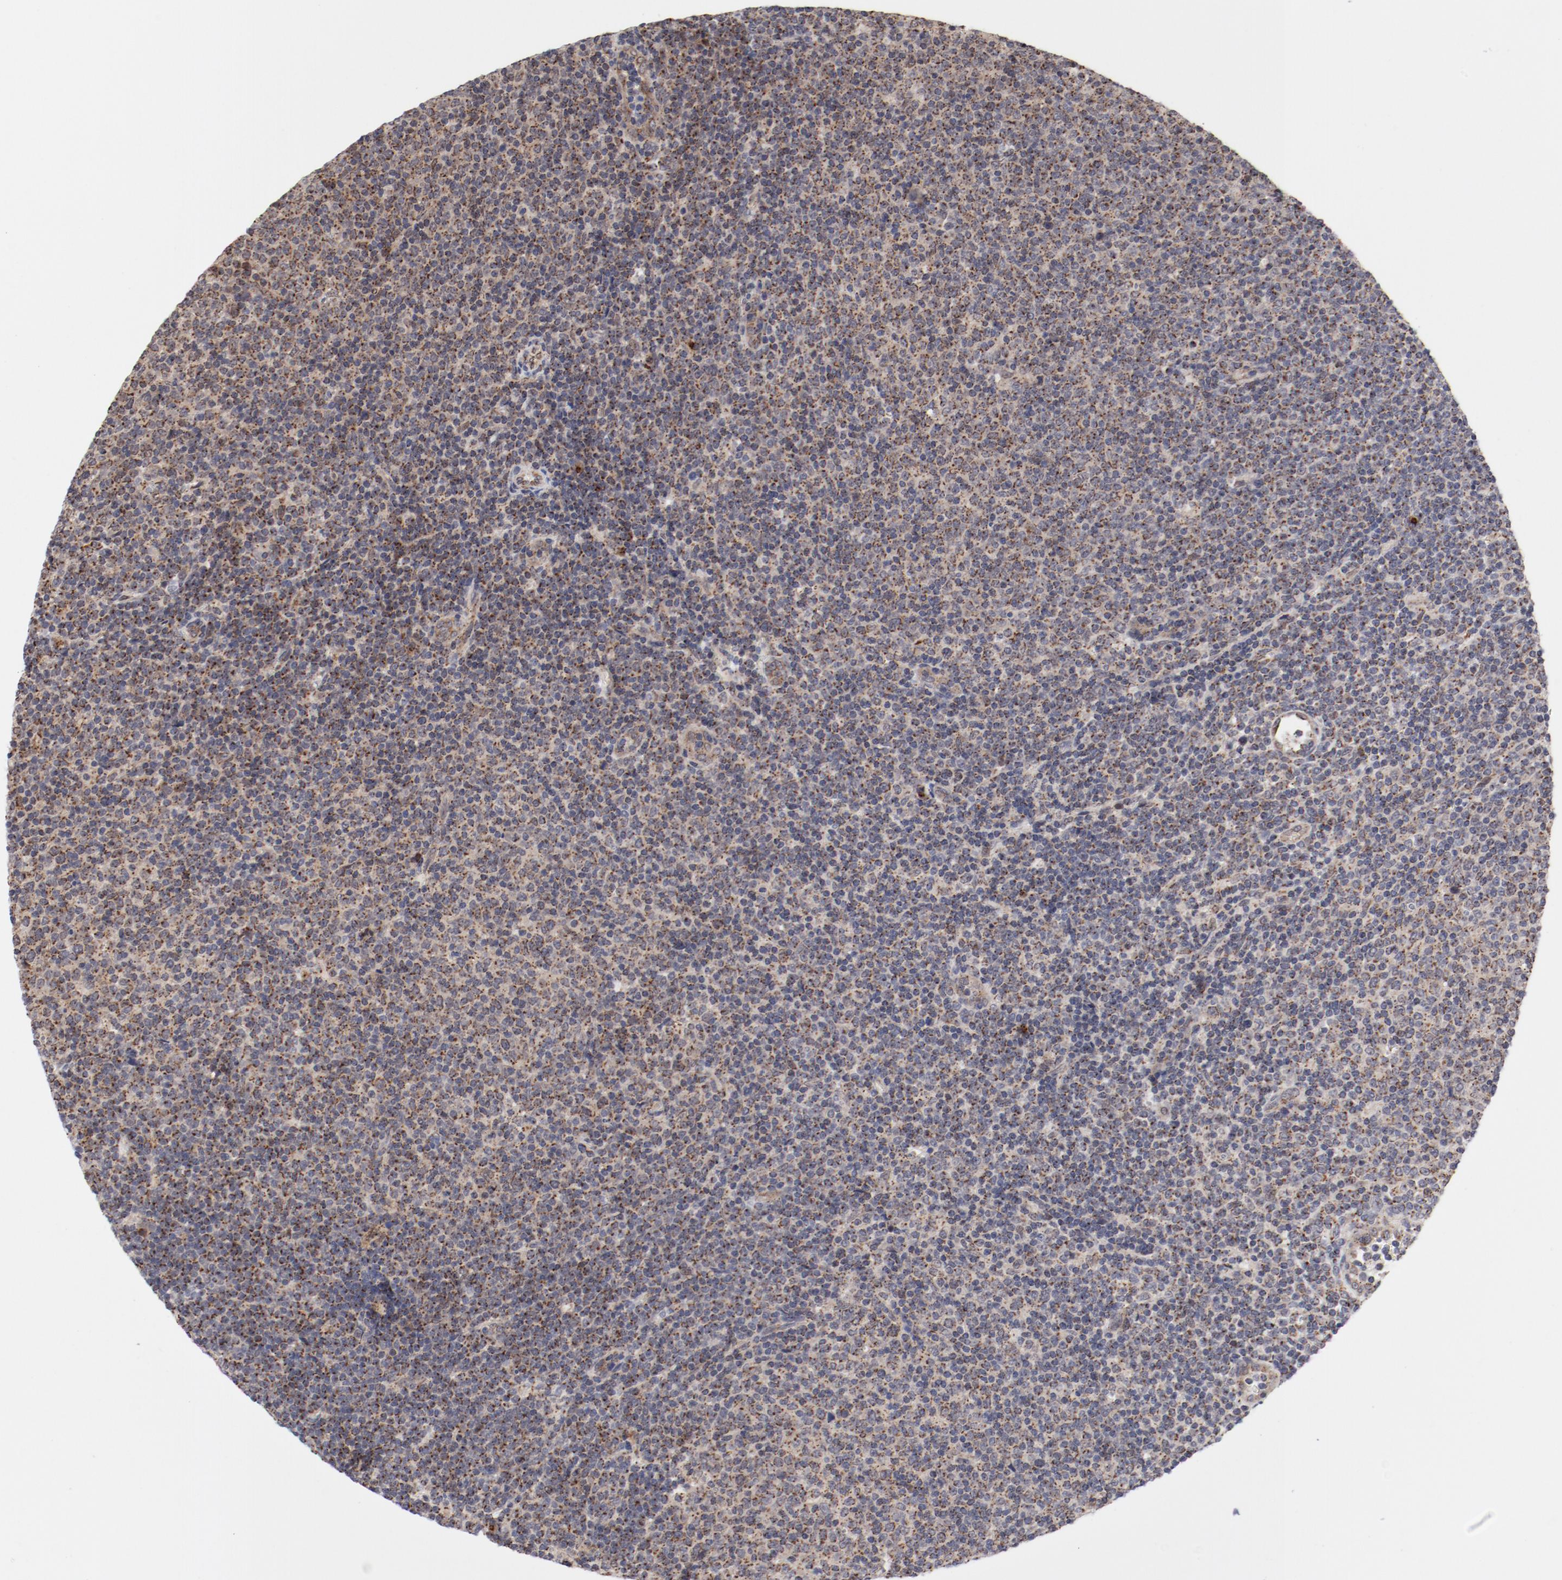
{"staining": {"intensity": "weak", "quantity": ">75%", "location": "cytoplasmic/membranous"}, "tissue": "lymphoma", "cell_type": "Tumor cells", "image_type": "cancer", "snomed": [{"axis": "morphology", "description": "Malignant lymphoma, non-Hodgkin's type, Low grade"}, {"axis": "topography", "description": "Lymph node"}], "caption": "Immunohistochemical staining of human malignant lymphoma, non-Hodgkin's type (low-grade) reveals weak cytoplasmic/membranous protein expression in approximately >75% of tumor cells.", "gene": "RPL12", "patient": {"sex": "male", "age": 70}}